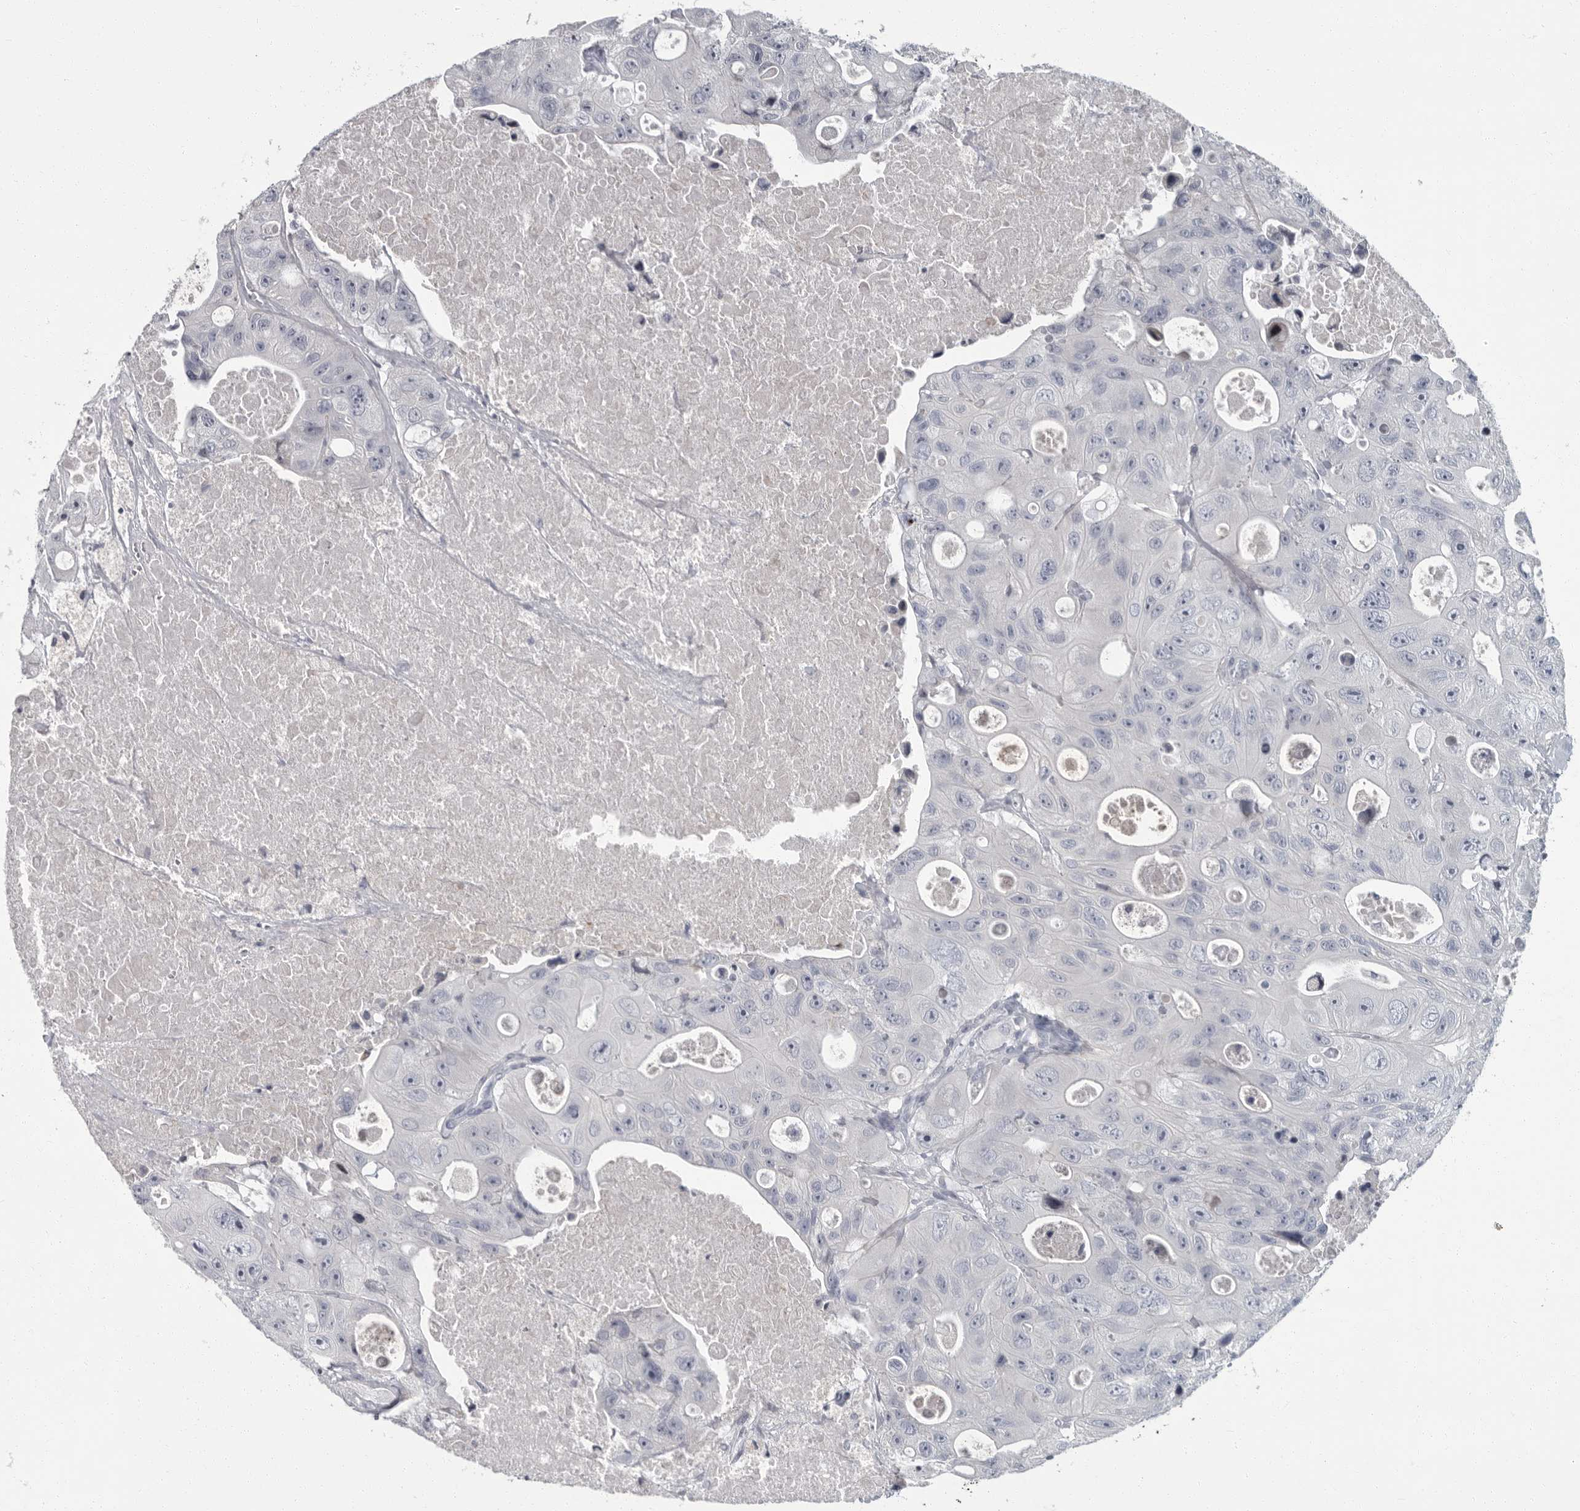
{"staining": {"intensity": "negative", "quantity": "none", "location": "none"}, "tissue": "colorectal cancer", "cell_type": "Tumor cells", "image_type": "cancer", "snomed": [{"axis": "morphology", "description": "Adenocarcinoma, NOS"}, {"axis": "topography", "description": "Colon"}], "caption": "Adenocarcinoma (colorectal) stained for a protein using immunohistochemistry (IHC) reveals no staining tumor cells.", "gene": "SLC25A39", "patient": {"sex": "female", "age": 46}}